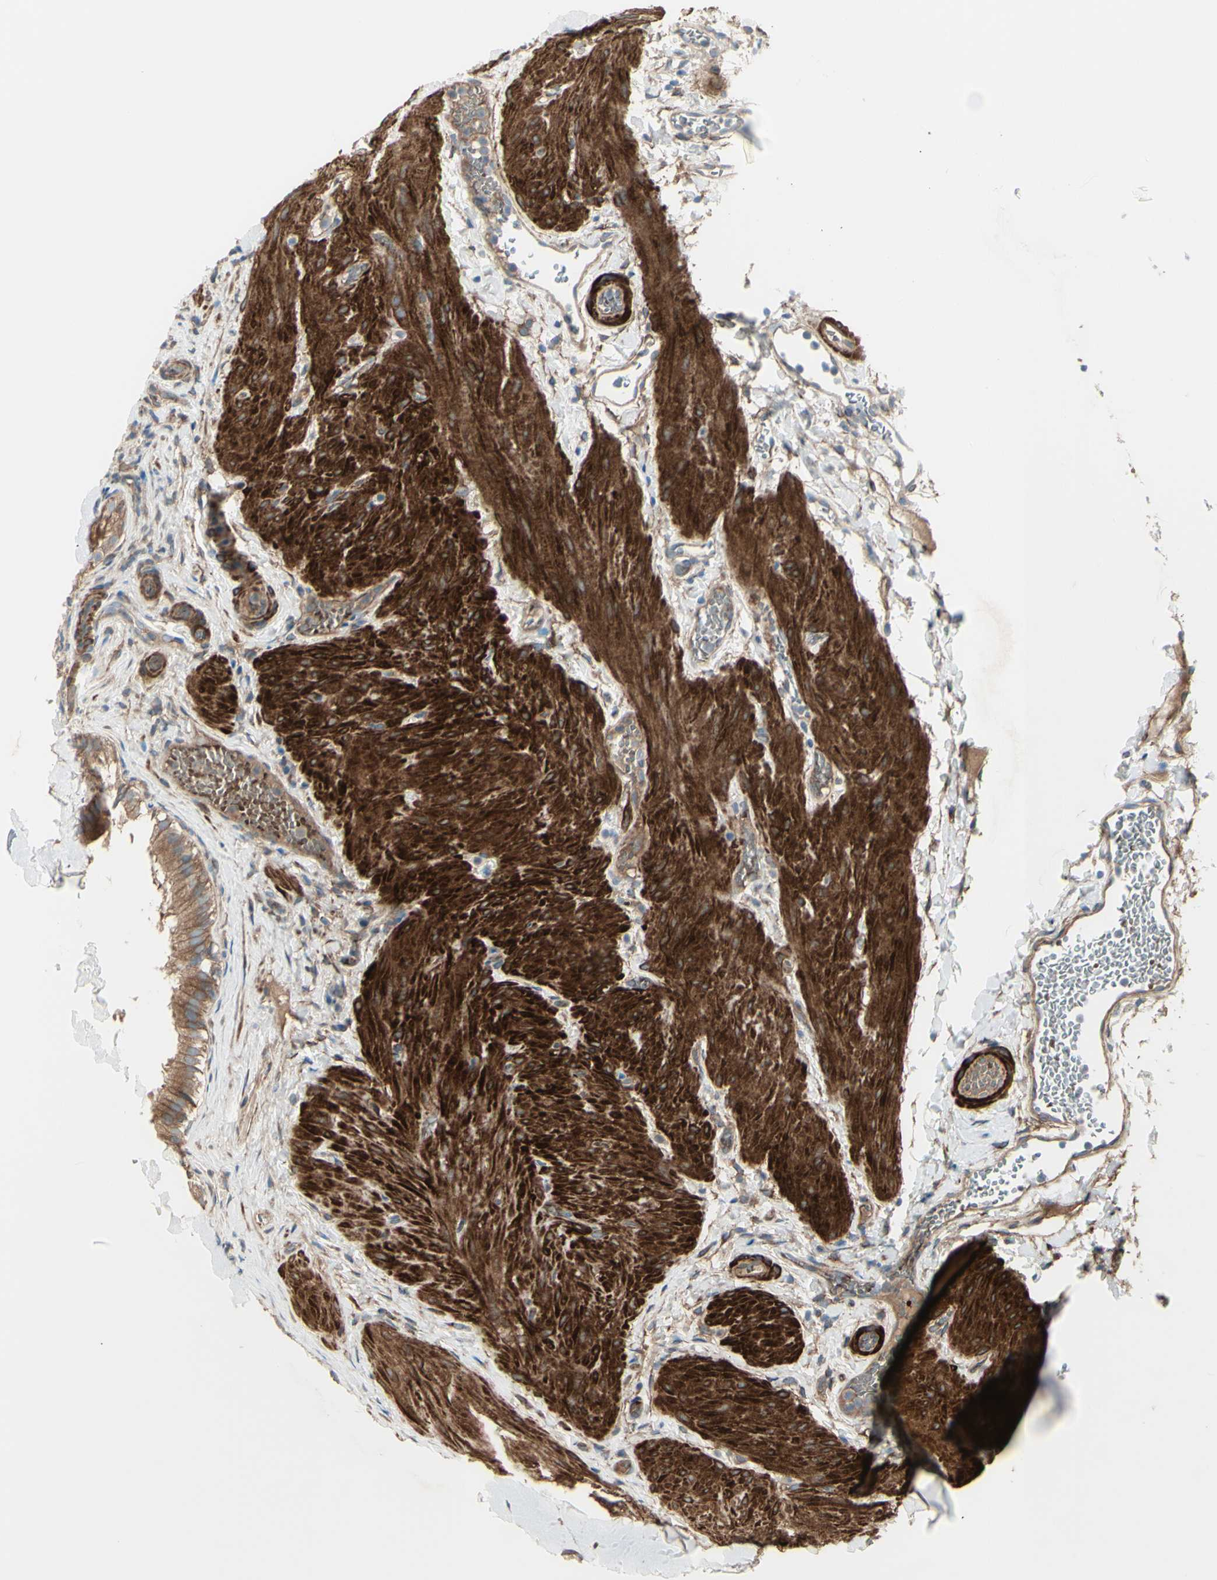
{"staining": {"intensity": "moderate", "quantity": ">75%", "location": "cytoplasmic/membranous"}, "tissue": "gallbladder", "cell_type": "Glandular cells", "image_type": "normal", "snomed": [{"axis": "morphology", "description": "Normal tissue, NOS"}, {"axis": "topography", "description": "Gallbladder"}], "caption": "Moderate cytoplasmic/membranous protein positivity is identified in approximately >75% of glandular cells in gallbladder. The protein of interest is stained brown, and the nuclei are stained in blue (DAB (3,3'-diaminobenzidine) IHC with brightfield microscopy, high magnification).", "gene": "PCDHGA10", "patient": {"sex": "female", "age": 26}}